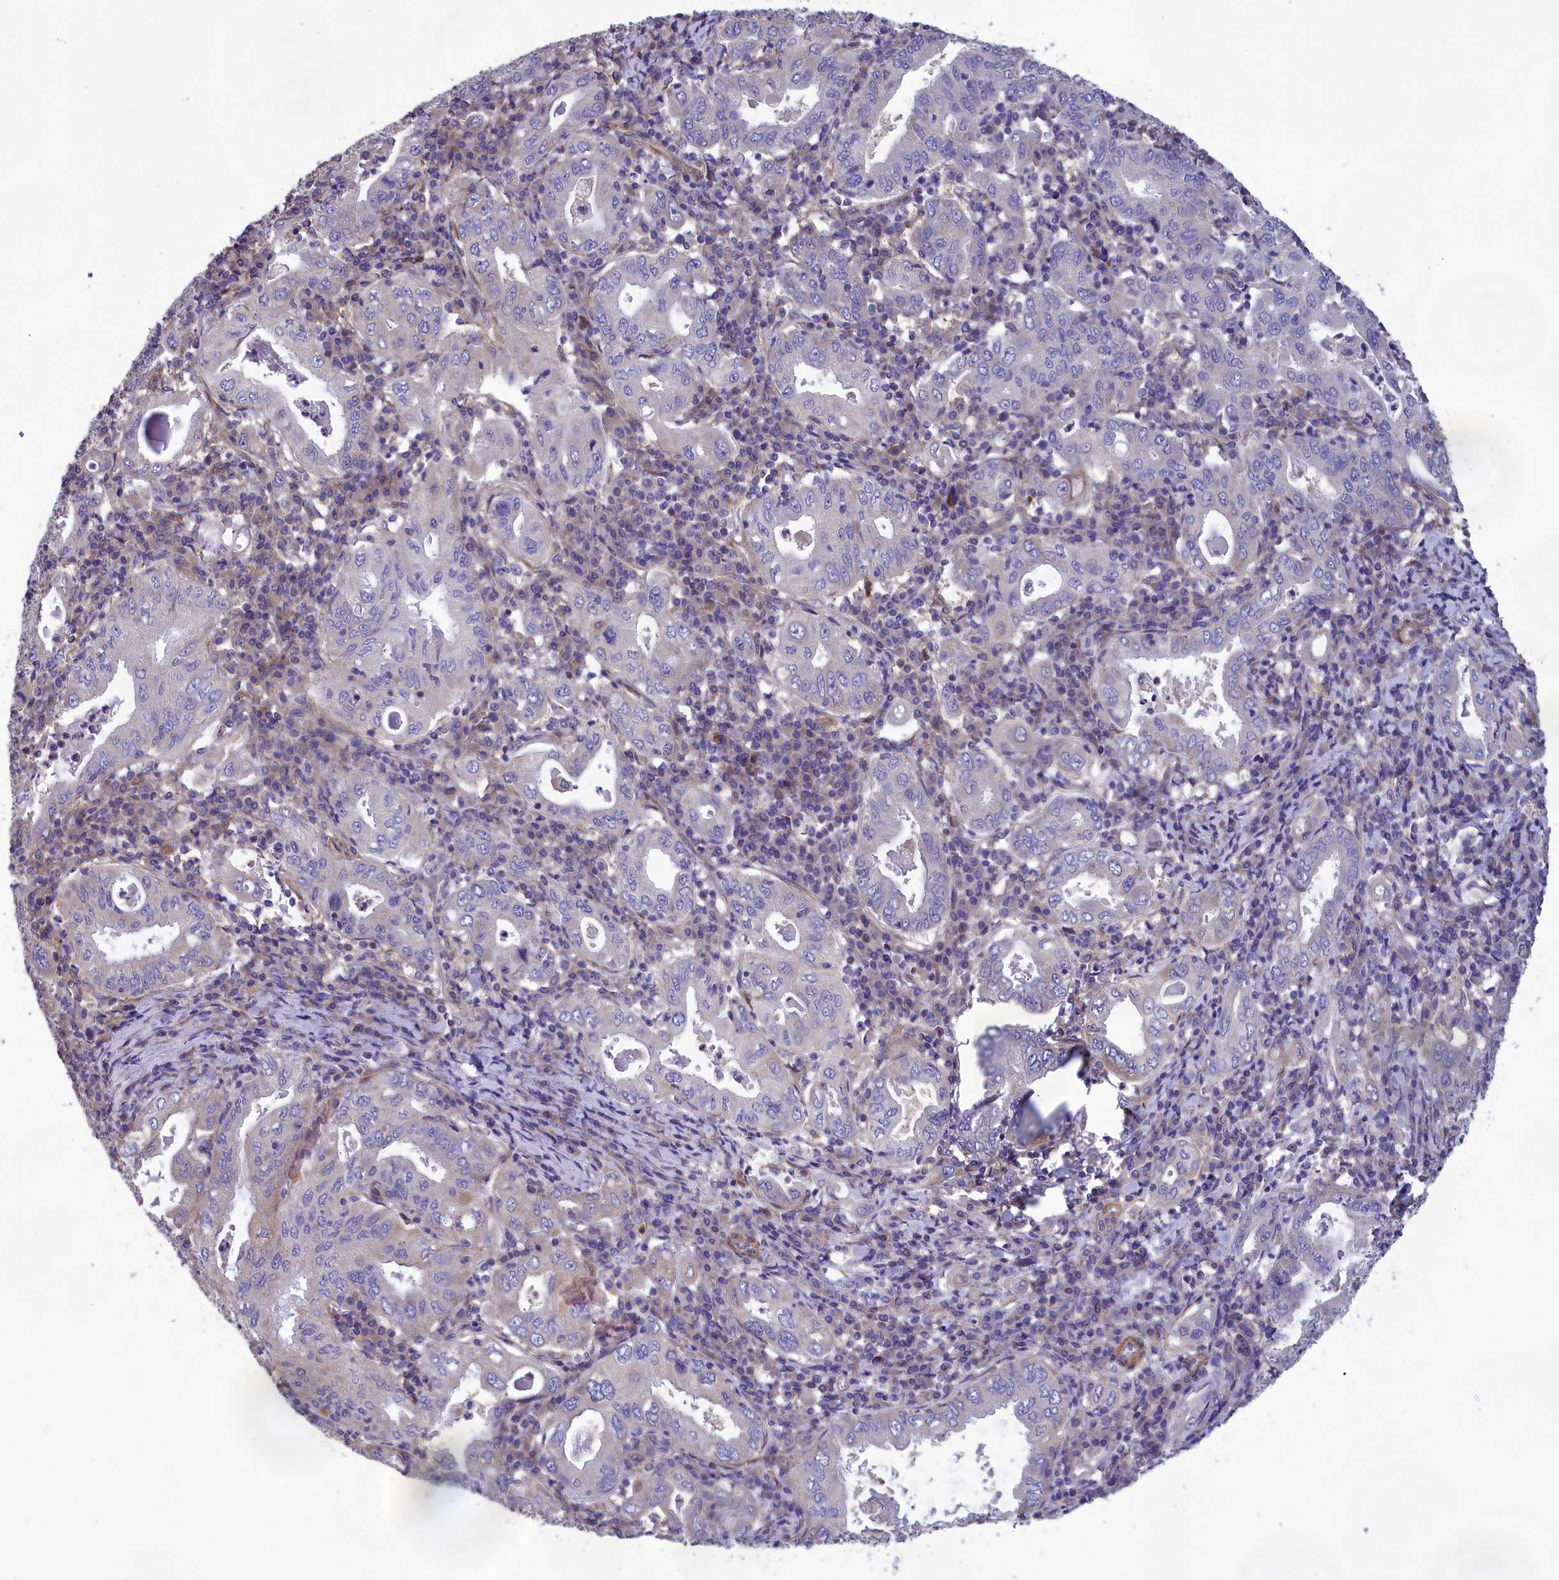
{"staining": {"intensity": "negative", "quantity": "none", "location": "none"}, "tissue": "stomach cancer", "cell_type": "Tumor cells", "image_type": "cancer", "snomed": [{"axis": "morphology", "description": "Normal tissue, NOS"}, {"axis": "morphology", "description": "Adenocarcinoma, NOS"}, {"axis": "topography", "description": "Esophagus"}, {"axis": "topography", "description": "Stomach, upper"}, {"axis": "topography", "description": "Peripheral nerve tissue"}], "caption": "Immunohistochemistry (IHC) of human stomach adenocarcinoma exhibits no positivity in tumor cells.", "gene": "AMDHD2", "patient": {"sex": "male", "age": 62}}